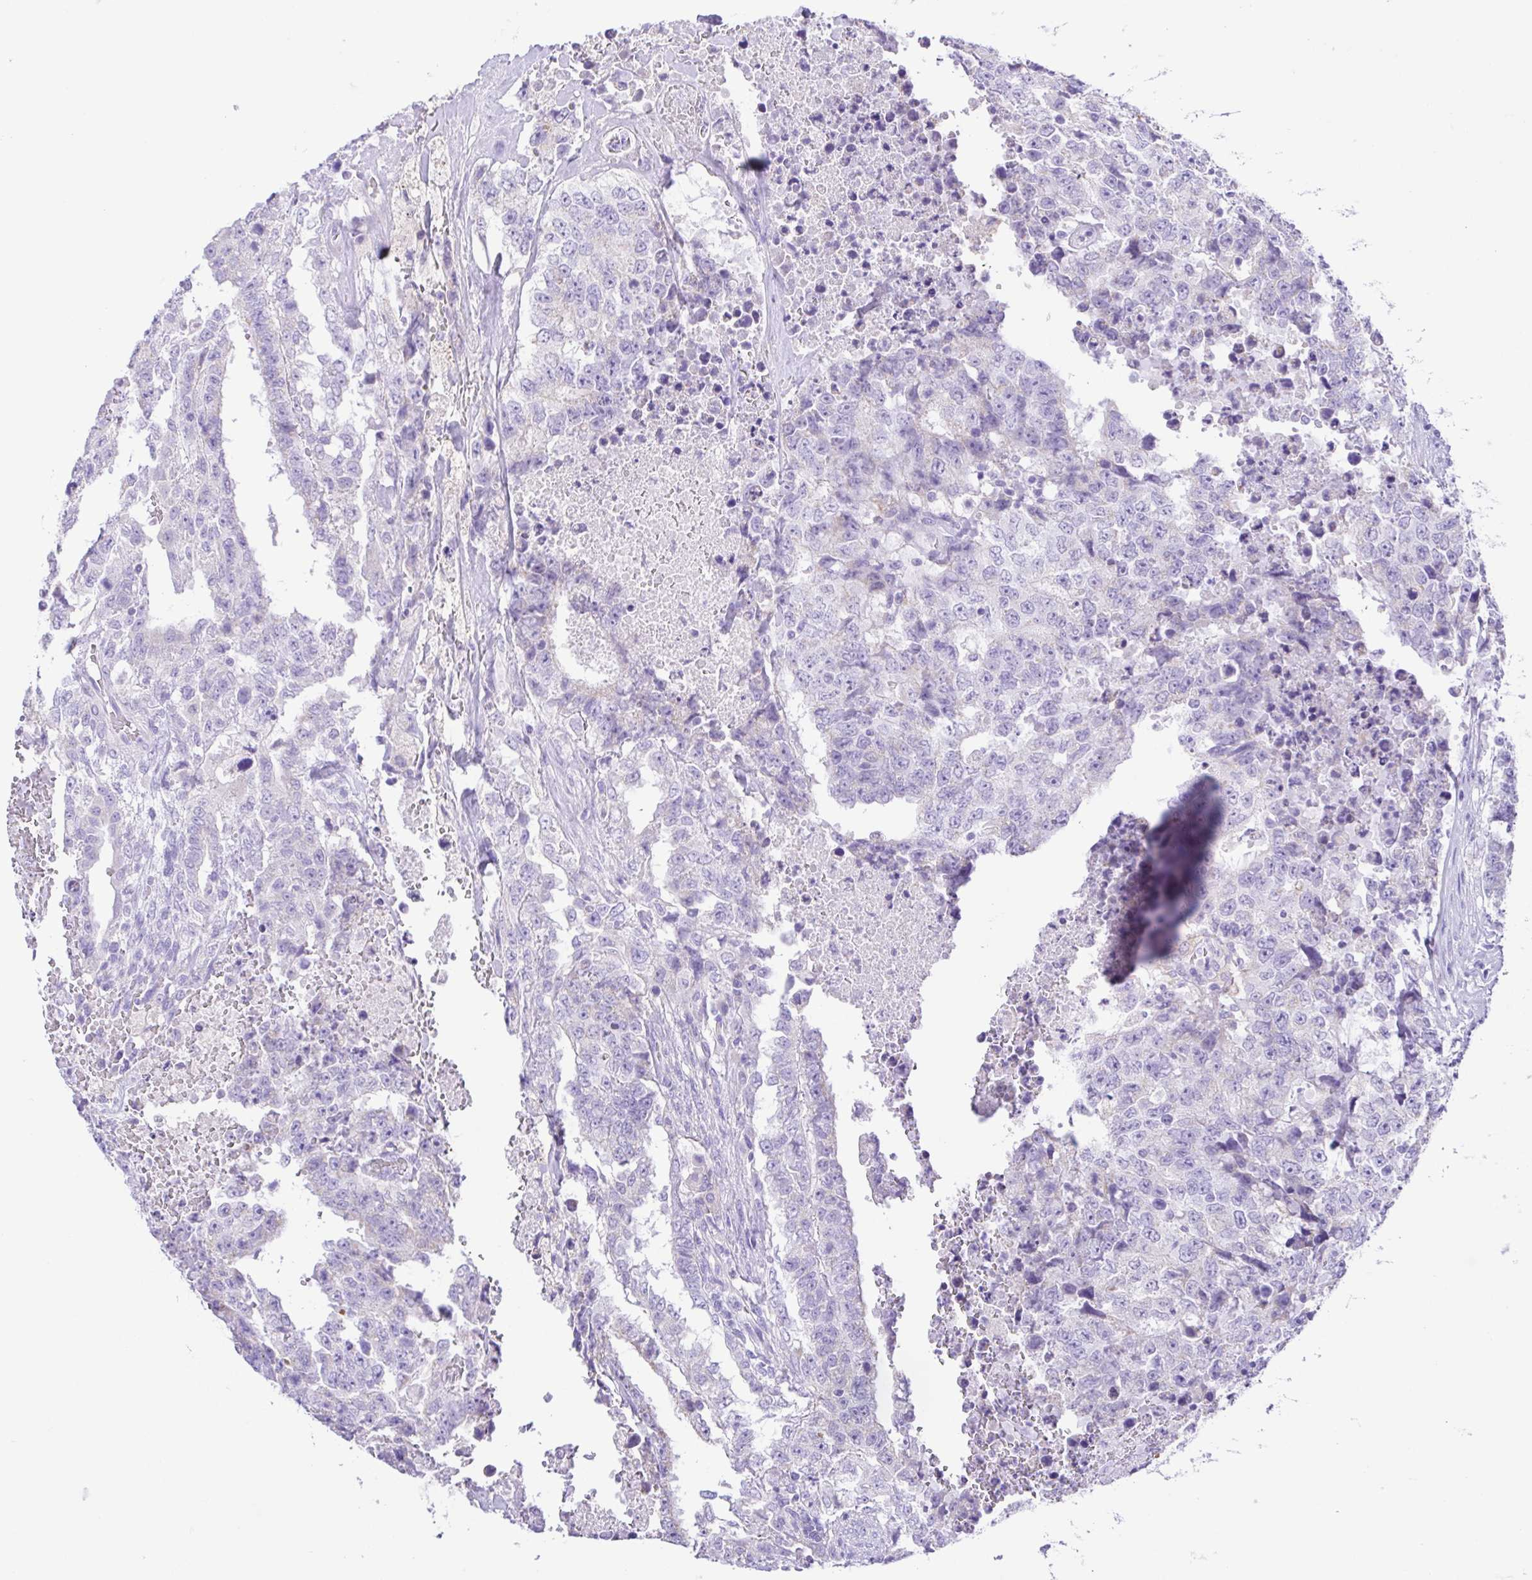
{"staining": {"intensity": "negative", "quantity": "none", "location": "none"}, "tissue": "testis cancer", "cell_type": "Tumor cells", "image_type": "cancer", "snomed": [{"axis": "morphology", "description": "Carcinoma, Embryonal, NOS"}, {"axis": "topography", "description": "Testis"}], "caption": "This micrograph is of testis cancer stained with immunohistochemistry (IHC) to label a protein in brown with the nuclei are counter-stained blue. There is no positivity in tumor cells.", "gene": "CD72", "patient": {"sex": "male", "age": 24}}